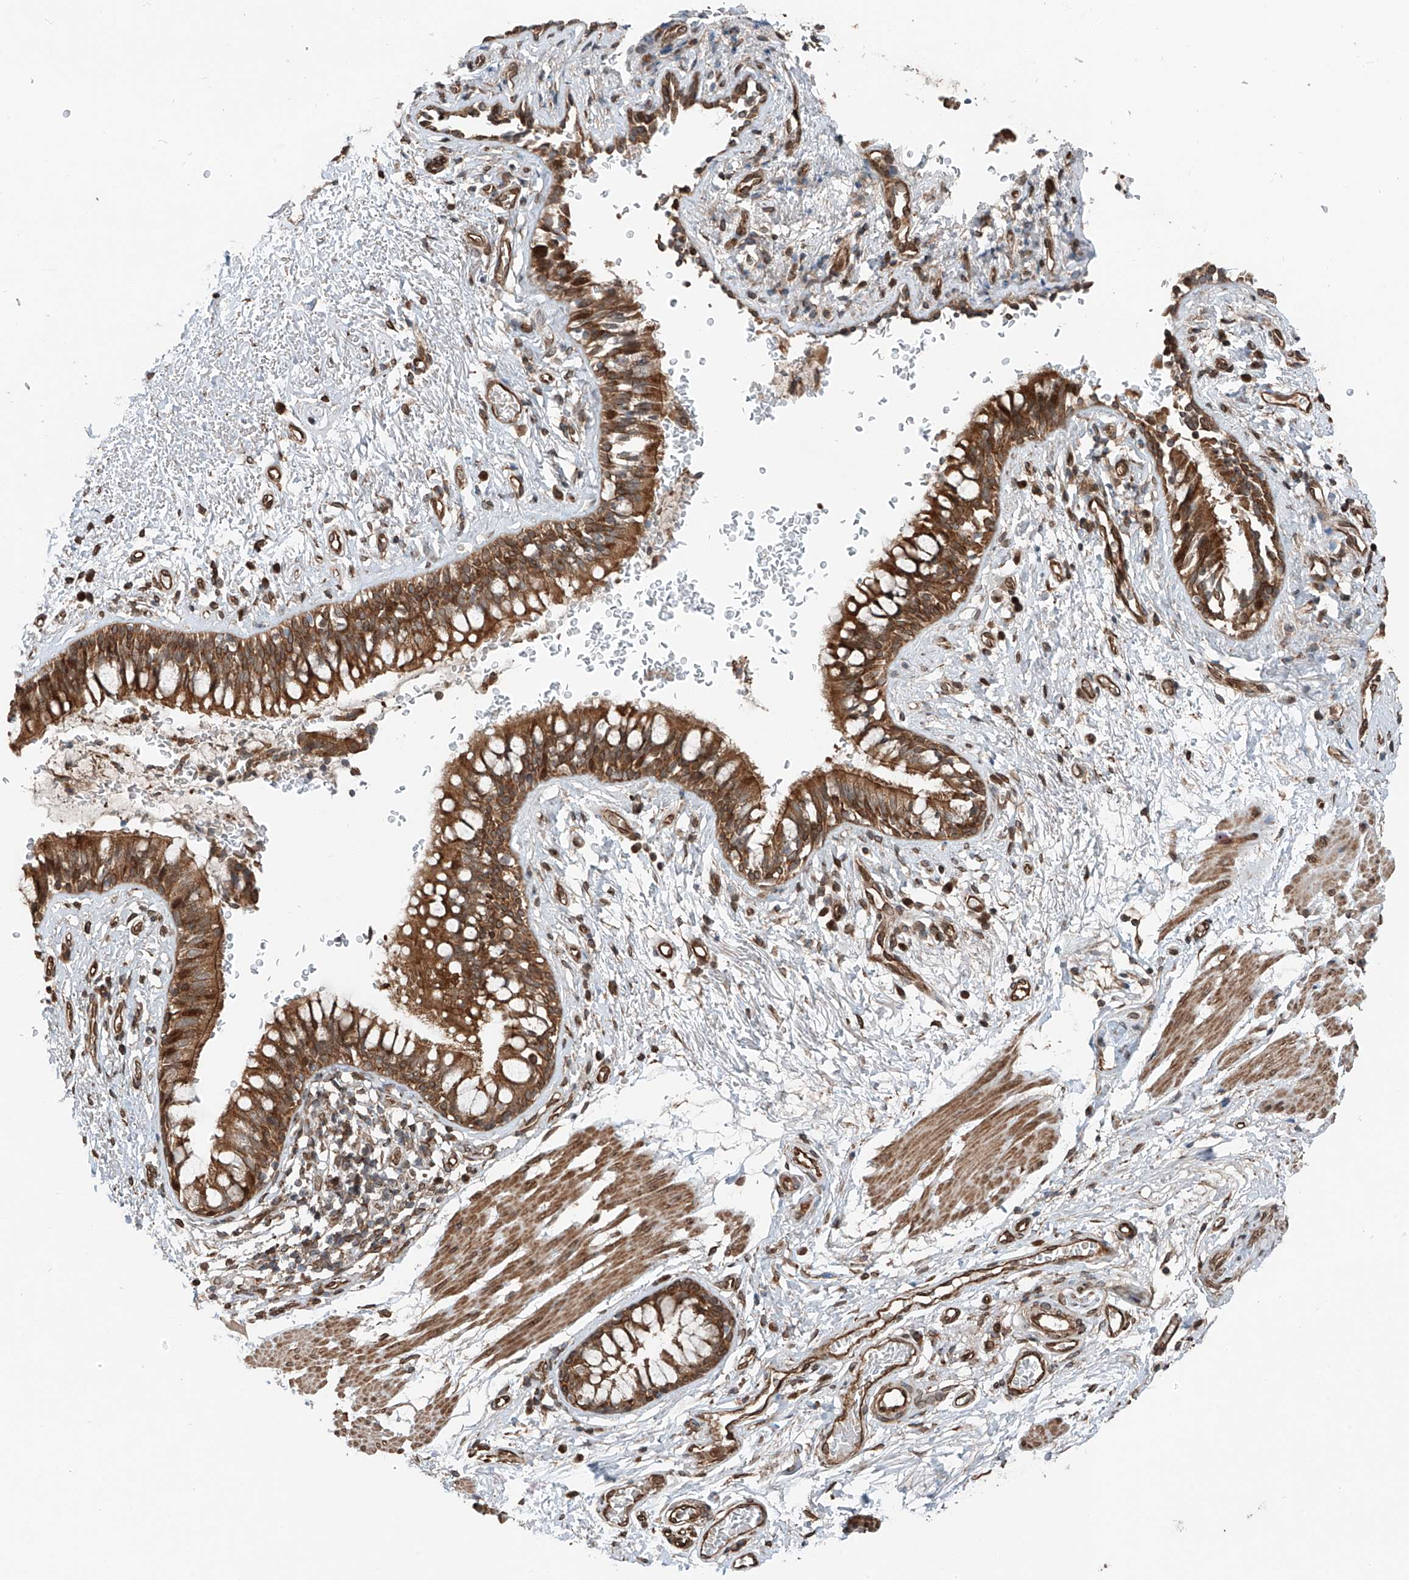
{"staining": {"intensity": "moderate", "quantity": ">75%", "location": "cytoplasmic/membranous"}, "tissue": "bronchus", "cell_type": "Respiratory epithelial cells", "image_type": "normal", "snomed": [{"axis": "morphology", "description": "Normal tissue, NOS"}, {"axis": "topography", "description": "Cartilage tissue"}, {"axis": "topography", "description": "Bronchus"}], "caption": "A medium amount of moderate cytoplasmic/membranous staining is appreciated in approximately >75% of respiratory epithelial cells in unremarkable bronchus.", "gene": "CEP162", "patient": {"sex": "female", "age": 36}}